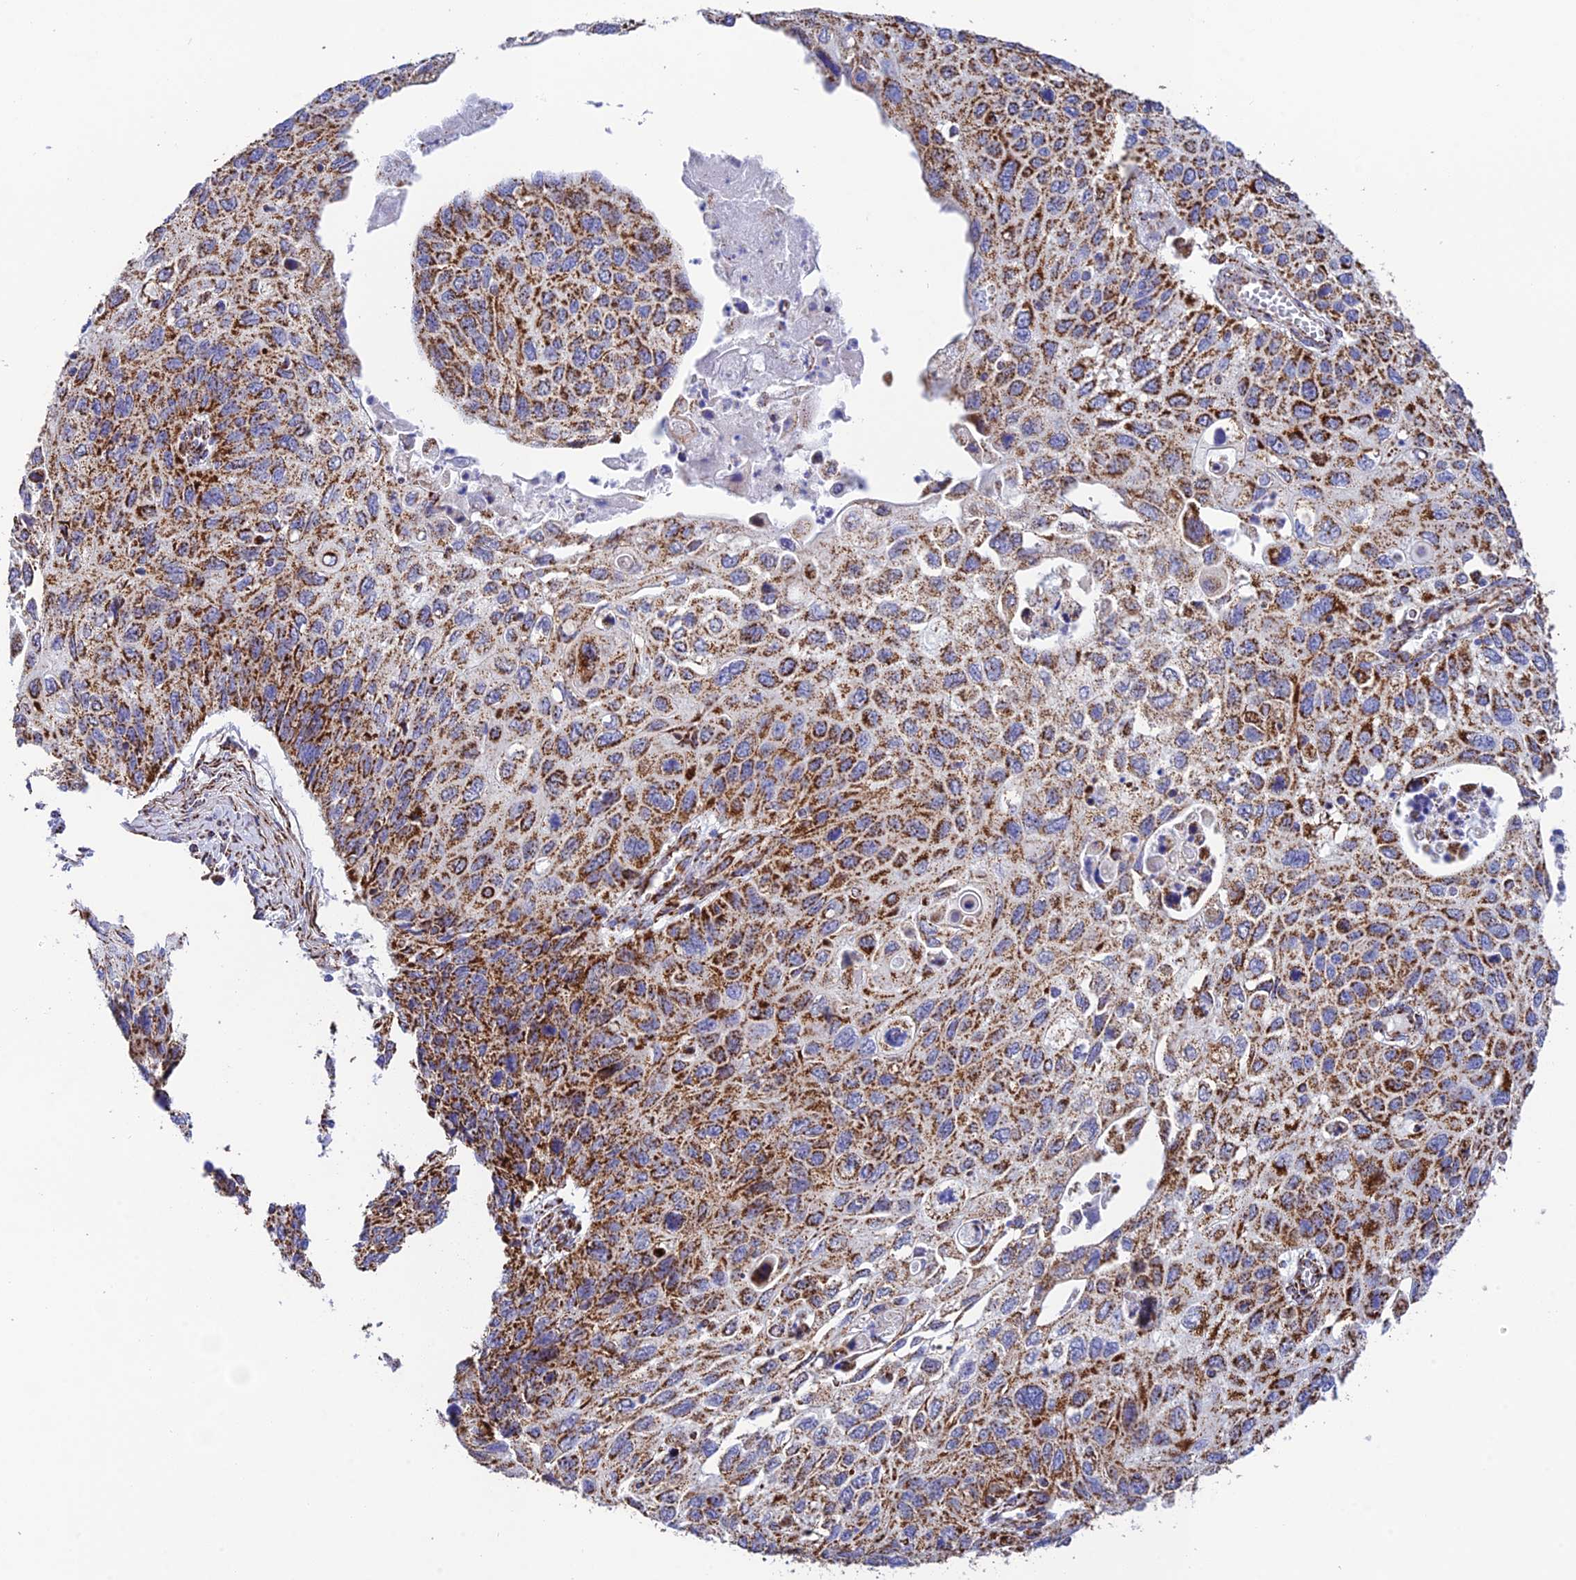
{"staining": {"intensity": "strong", "quantity": ">75%", "location": "cytoplasmic/membranous"}, "tissue": "cervical cancer", "cell_type": "Tumor cells", "image_type": "cancer", "snomed": [{"axis": "morphology", "description": "Squamous cell carcinoma, NOS"}, {"axis": "topography", "description": "Cervix"}], "caption": "IHC staining of cervical cancer (squamous cell carcinoma), which shows high levels of strong cytoplasmic/membranous staining in about >75% of tumor cells indicating strong cytoplasmic/membranous protein staining. The staining was performed using DAB (brown) for protein detection and nuclei were counterstained in hematoxylin (blue).", "gene": "CHCHD3", "patient": {"sex": "female", "age": 70}}